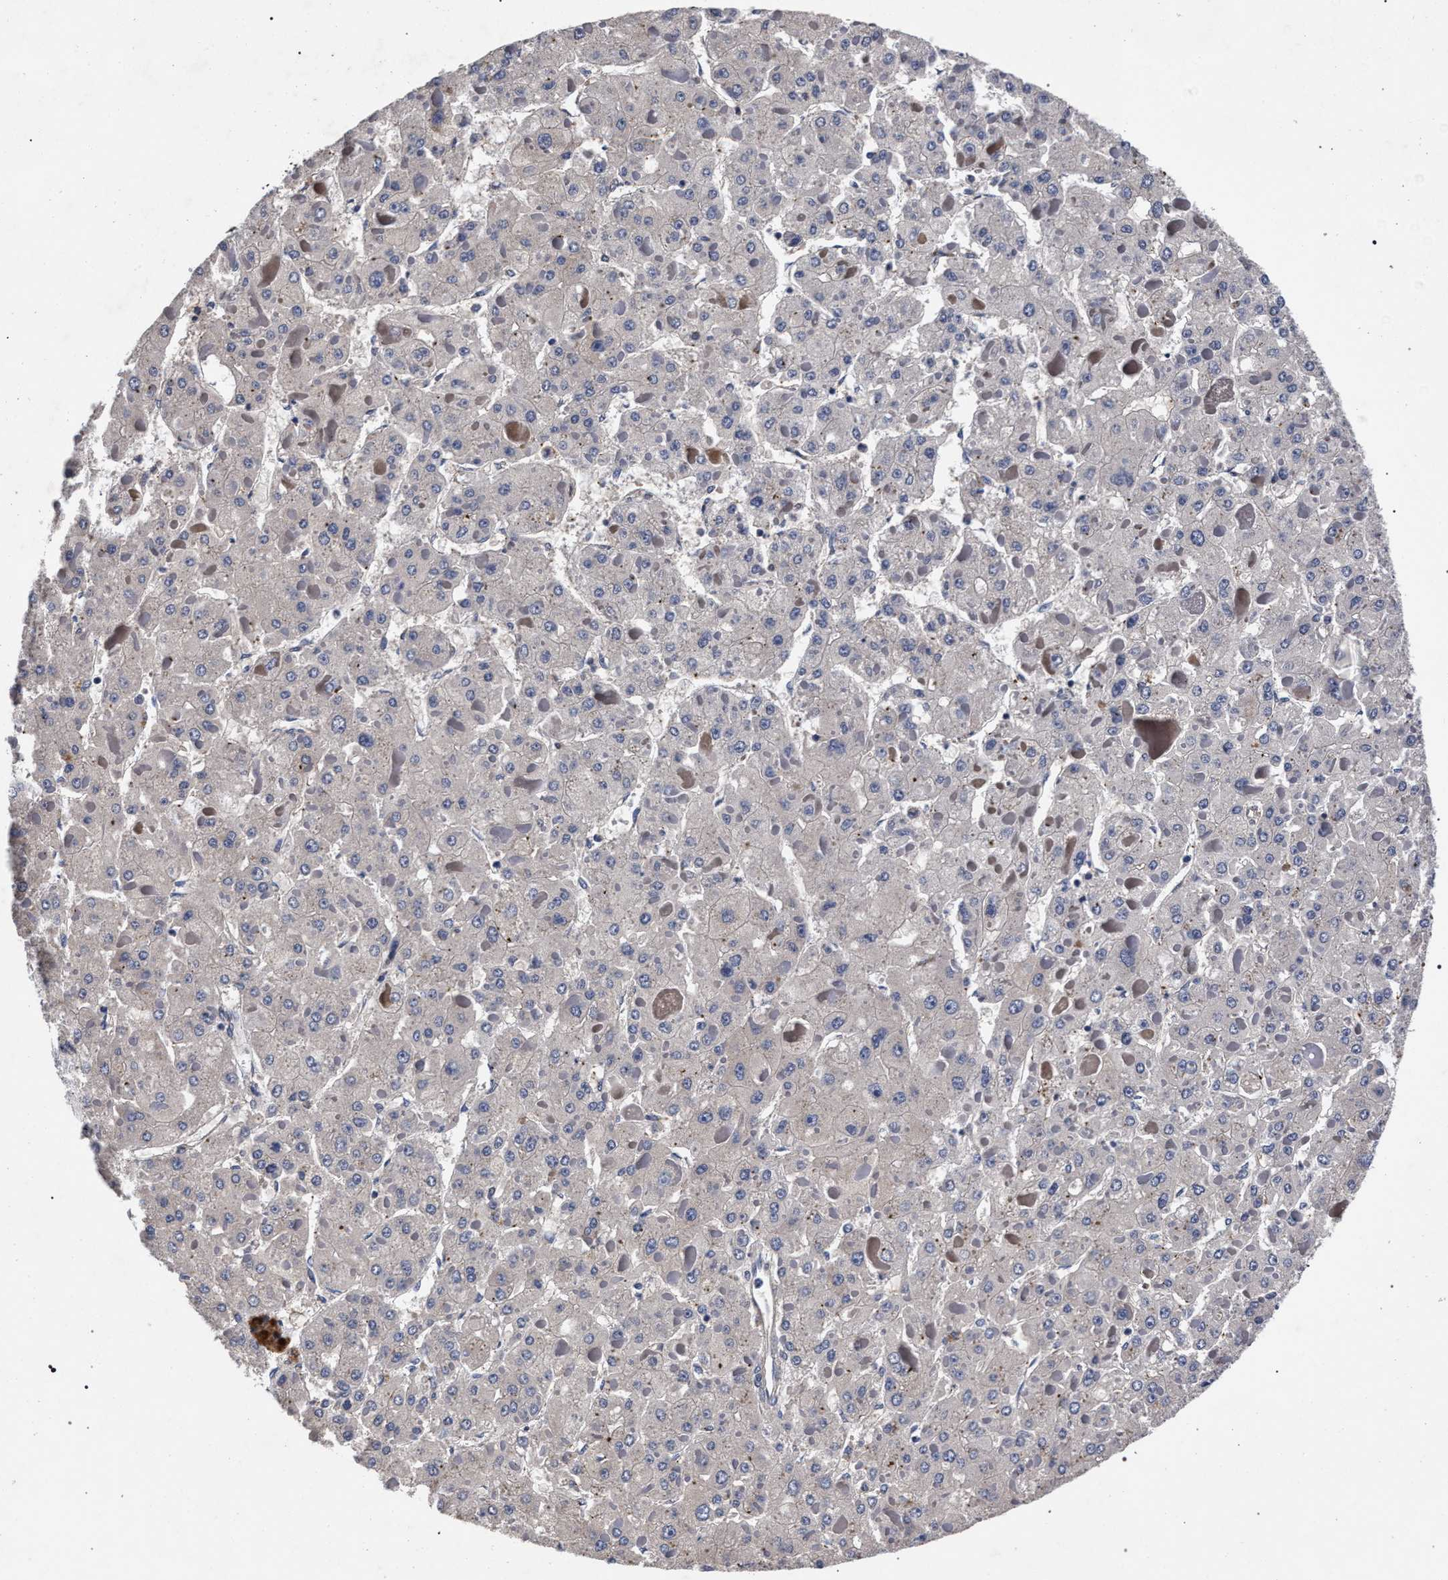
{"staining": {"intensity": "negative", "quantity": "none", "location": "none"}, "tissue": "liver cancer", "cell_type": "Tumor cells", "image_type": "cancer", "snomed": [{"axis": "morphology", "description": "Carcinoma, Hepatocellular, NOS"}, {"axis": "topography", "description": "Liver"}], "caption": "This is a photomicrograph of IHC staining of liver hepatocellular carcinoma, which shows no positivity in tumor cells. Nuclei are stained in blue.", "gene": "CFAP95", "patient": {"sex": "female", "age": 73}}